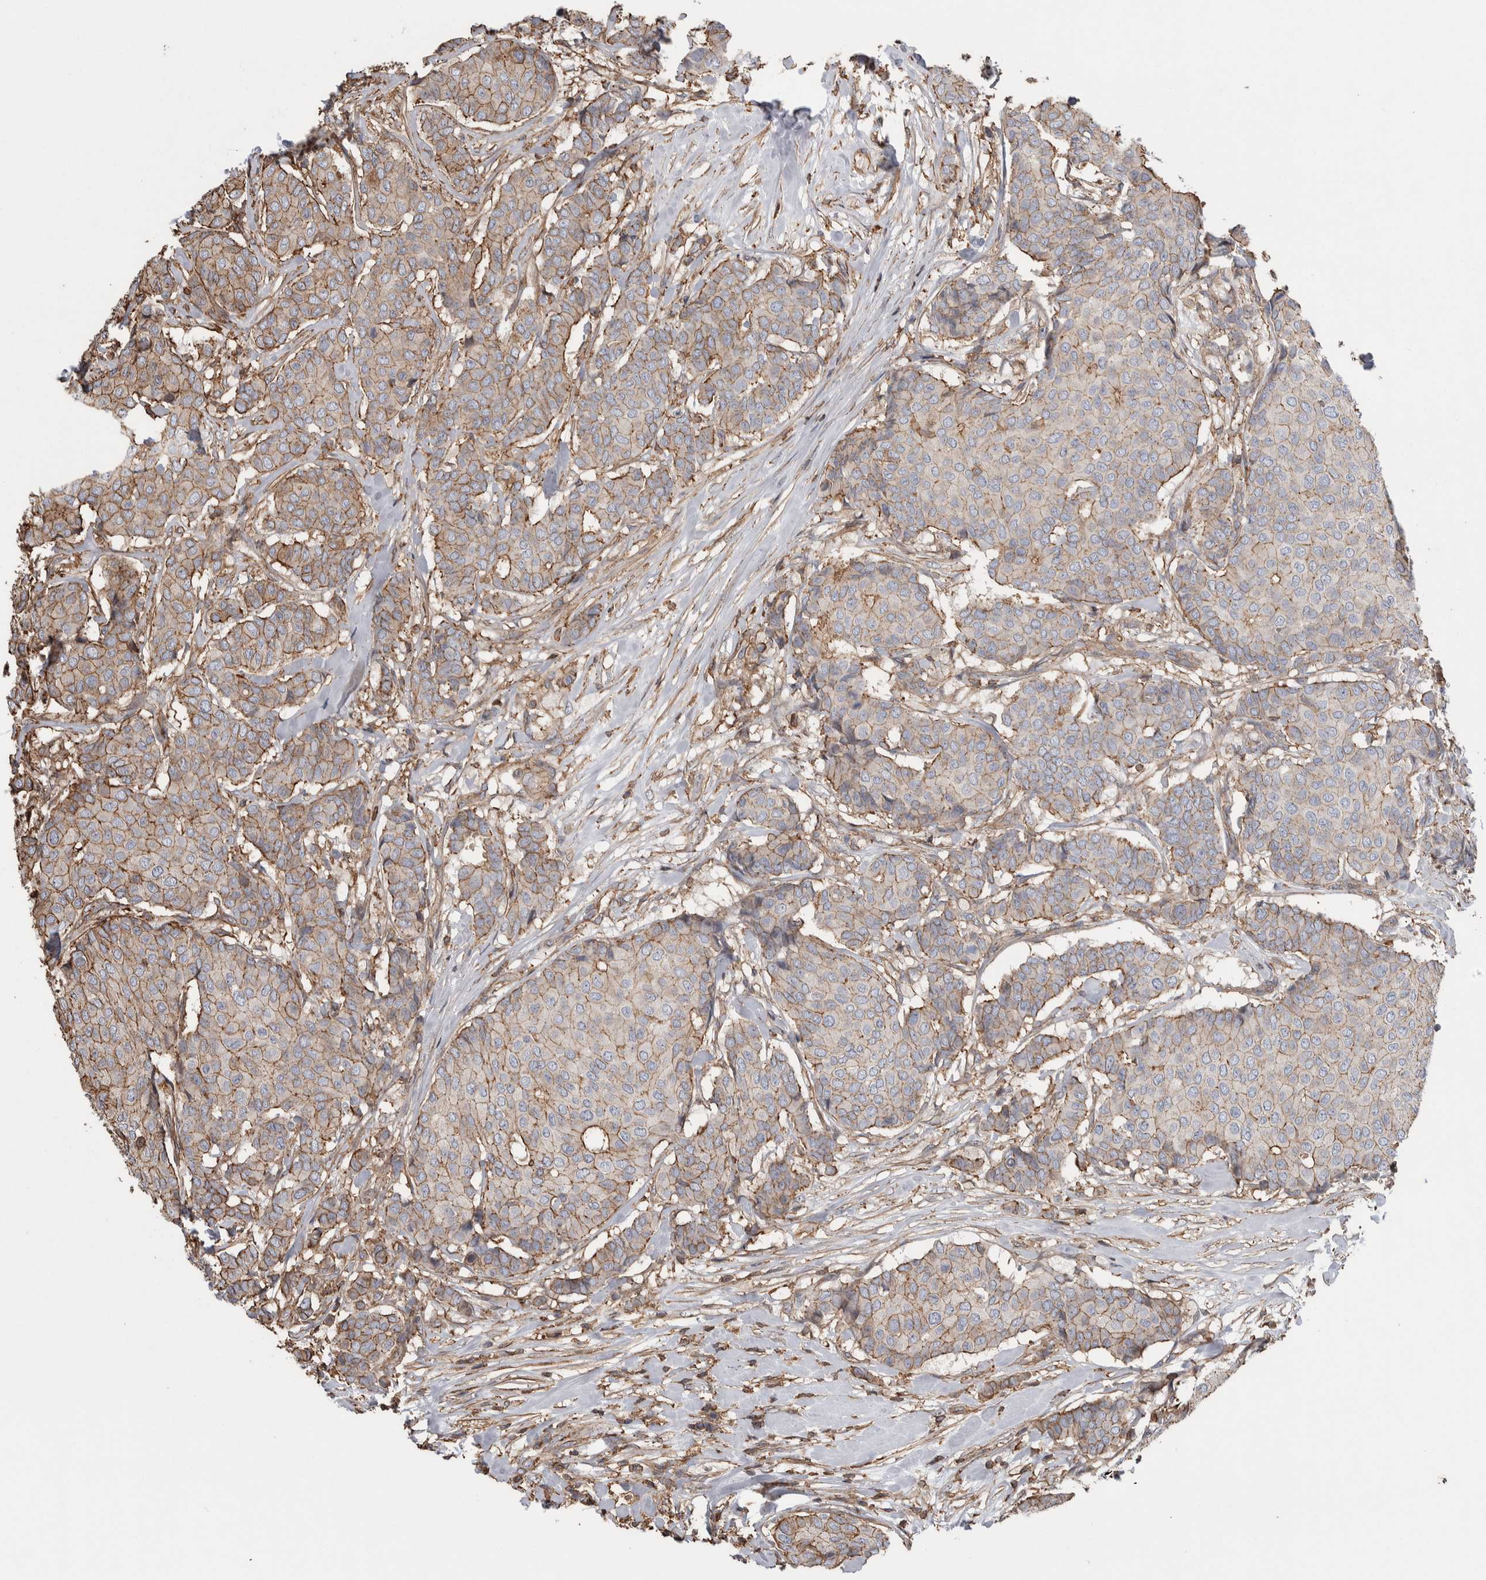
{"staining": {"intensity": "moderate", "quantity": "25%-75%", "location": "cytoplasmic/membranous"}, "tissue": "breast cancer", "cell_type": "Tumor cells", "image_type": "cancer", "snomed": [{"axis": "morphology", "description": "Duct carcinoma"}, {"axis": "topography", "description": "Breast"}], "caption": "An image showing moderate cytoplasmic/membranous staining in approximately 25%-75% of tumor cells in breast cancer, as visualized by brown immunohistochemical staining.", "gene": "ENPP2", "patient": {"sex": "female", "age": 75}}